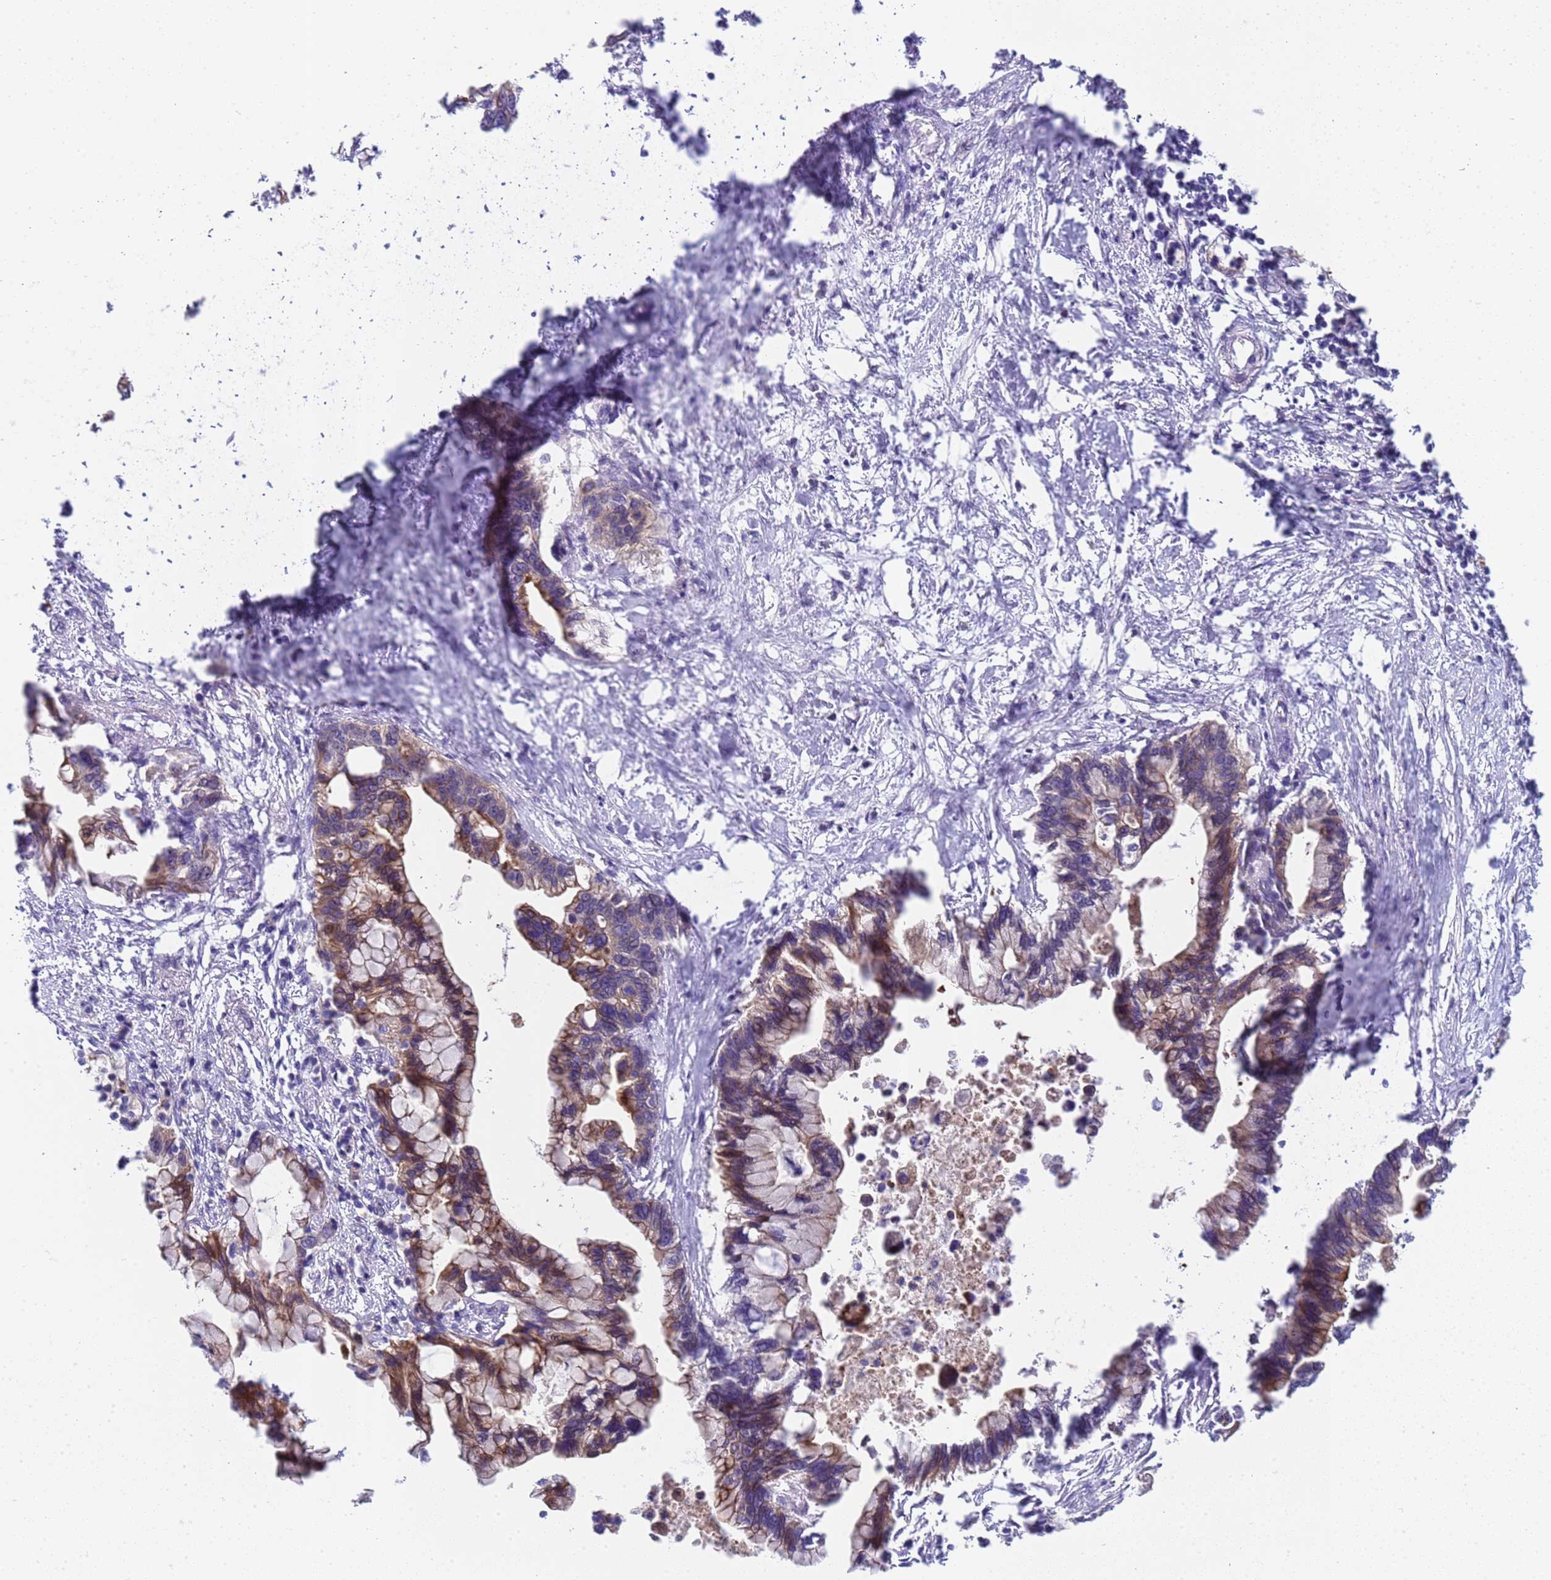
{"staining": {"intensity": "moderate", "quantity": ">75%", "location": "cytoplasmic/membranous"}, "tissue": "pancreatic cancer", "cell_type": "Tumor cells", "image_type": "cancer", "snomed": [{"axis": "morphology", "description": "Adenocarcinoma, NOS"}, {"axis": "topography", "description": "Pancreas"}], "caption": "High-power microscopy captured an immunohistochemistry (IHC) micrograph of pancreatic adenocarcinoma, revealing moderate cytoplasmic/membranous positivity in about >75% of tumor cells.", "gene": "TRMT10A", "patient": {"sex": "female", "age": 83}}